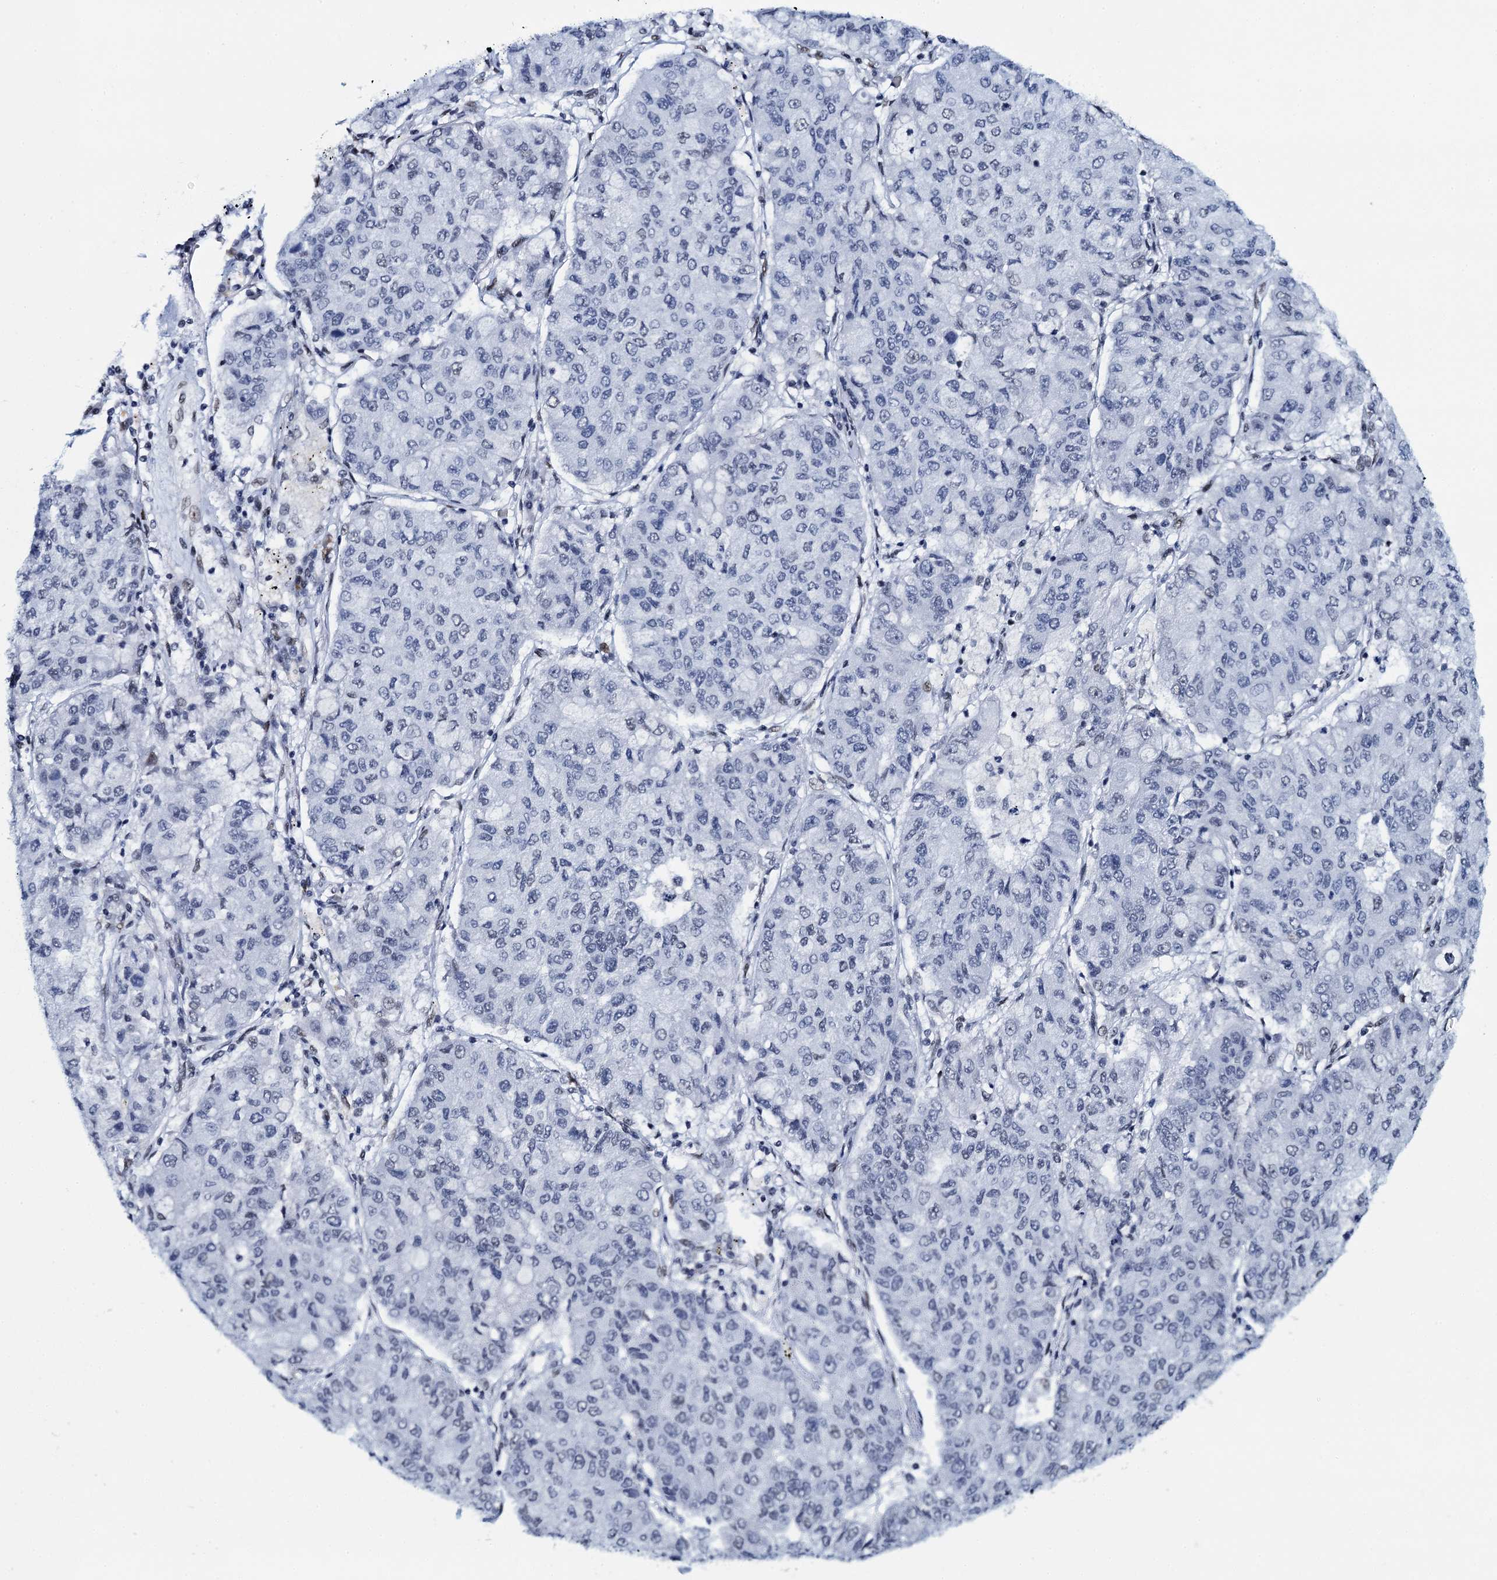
{"staining": {"intensity": "negative", "quantity": "none", "location": "none"}, "tissue": "lung cancer", "cell_type": "Tumor cells", "image_type": "cancer", "snomed": [{"axis": "morphology", "description": "Squamous cell carcinoma, NOS"}, {"axis": "topography", "description": "Lung"}], "caption": "This is an immunohistochemistry (IHC) photomicrograph of lung cancer. There is no positivity in tumor cells.", "gene": "HNRNPUL2", "patient": {"sex": "male", "age": 74}}